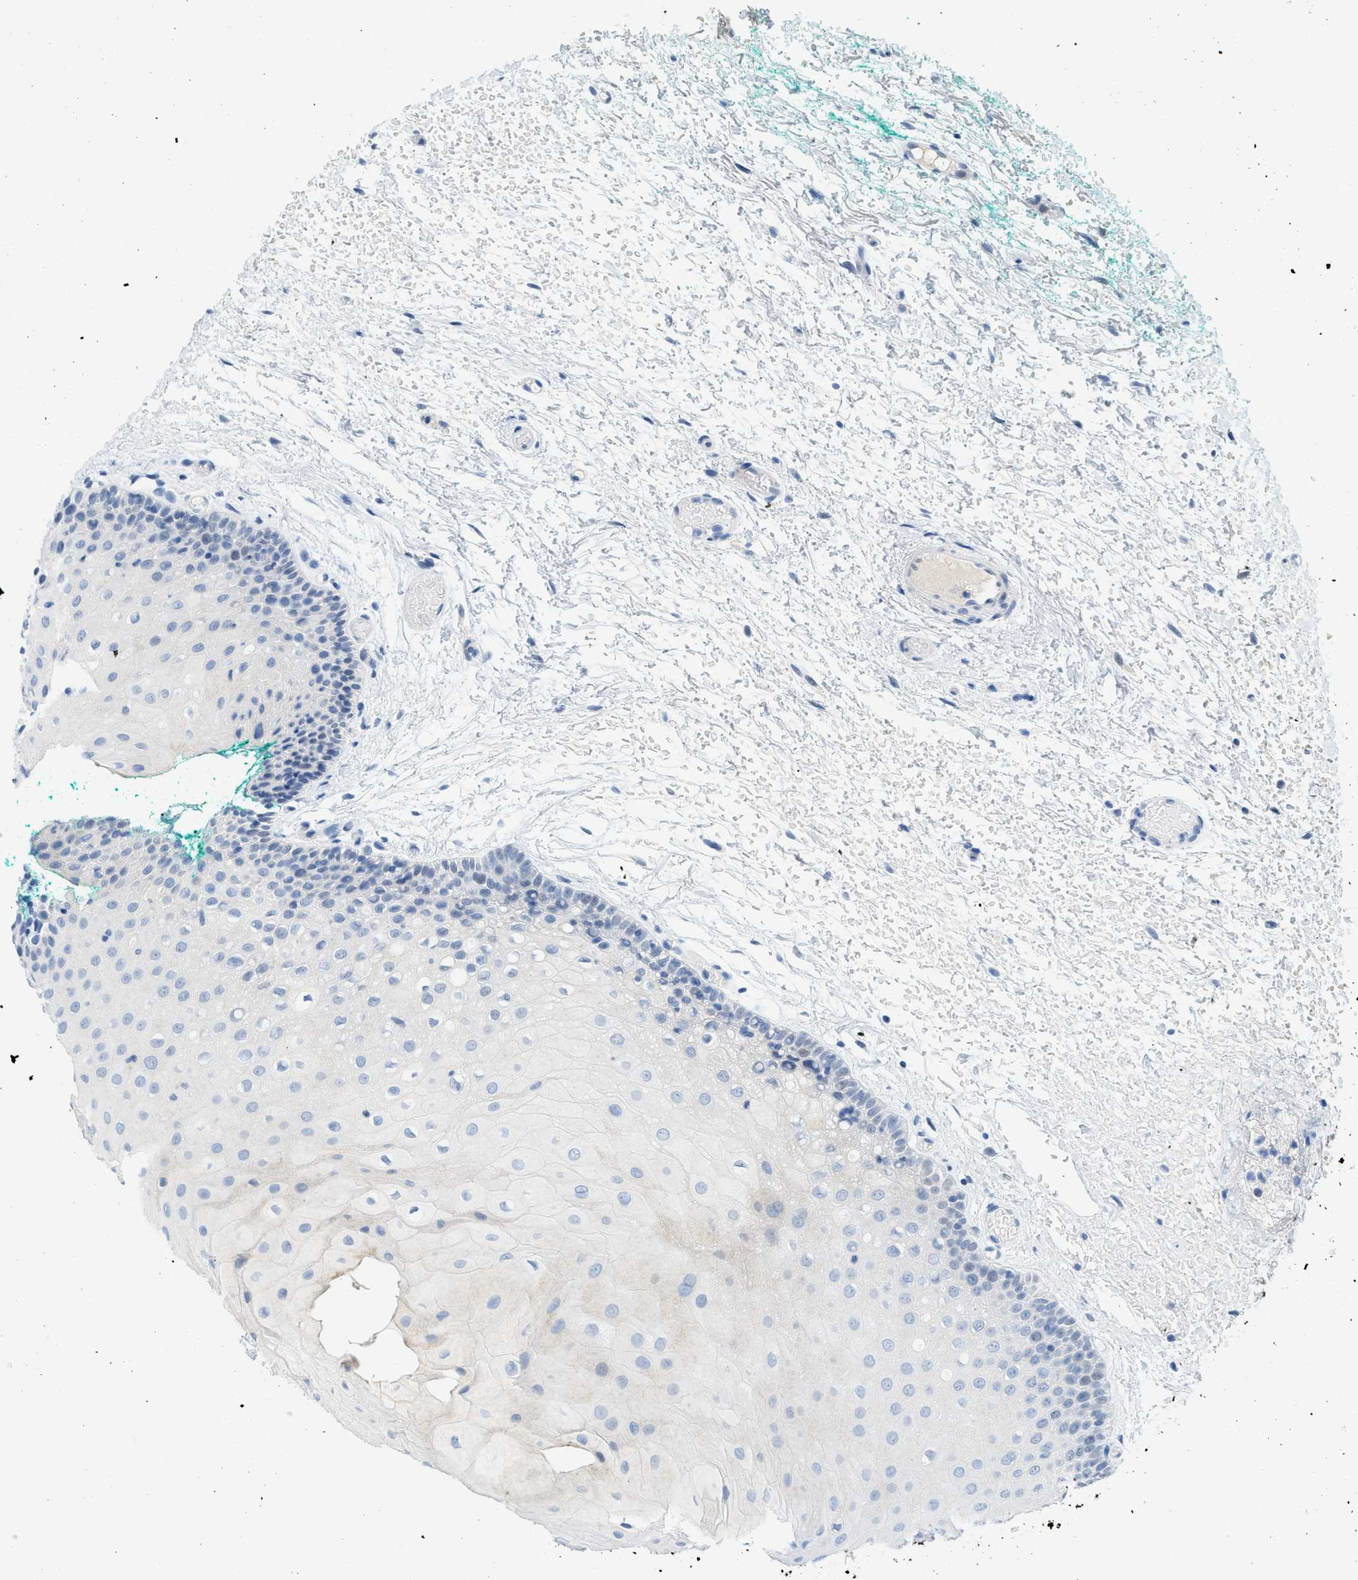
{"staining": {"intensity": "negative", "quantity": "none", "location": "none"}, "tissue": "oral mucosa", "cell_type": "Squamous epithelial cells", "image_type": "normal", "snomed": [{"axis": "morphology", "description": "Normal tissue, NOS"}, {"axis": "morphology", "description": "Squamous cell carcinoma, NOS"}, {"axis": "topography", "description": "Oral tissue"}, {"axis": "topography", "description": "Salivary gland"}, {"axis": "topography", "description": "Head-Neck"}], "caption": "Squamous epithelial cells show no significant expression in unremarkable oral mucosa. (Brightfield microscopy of DAB (3,3'-diaminobenzidine) immunohistochemistry at high magnification).", "gene": "HSF2", "patient": {"sex": "female", "age": 62}}